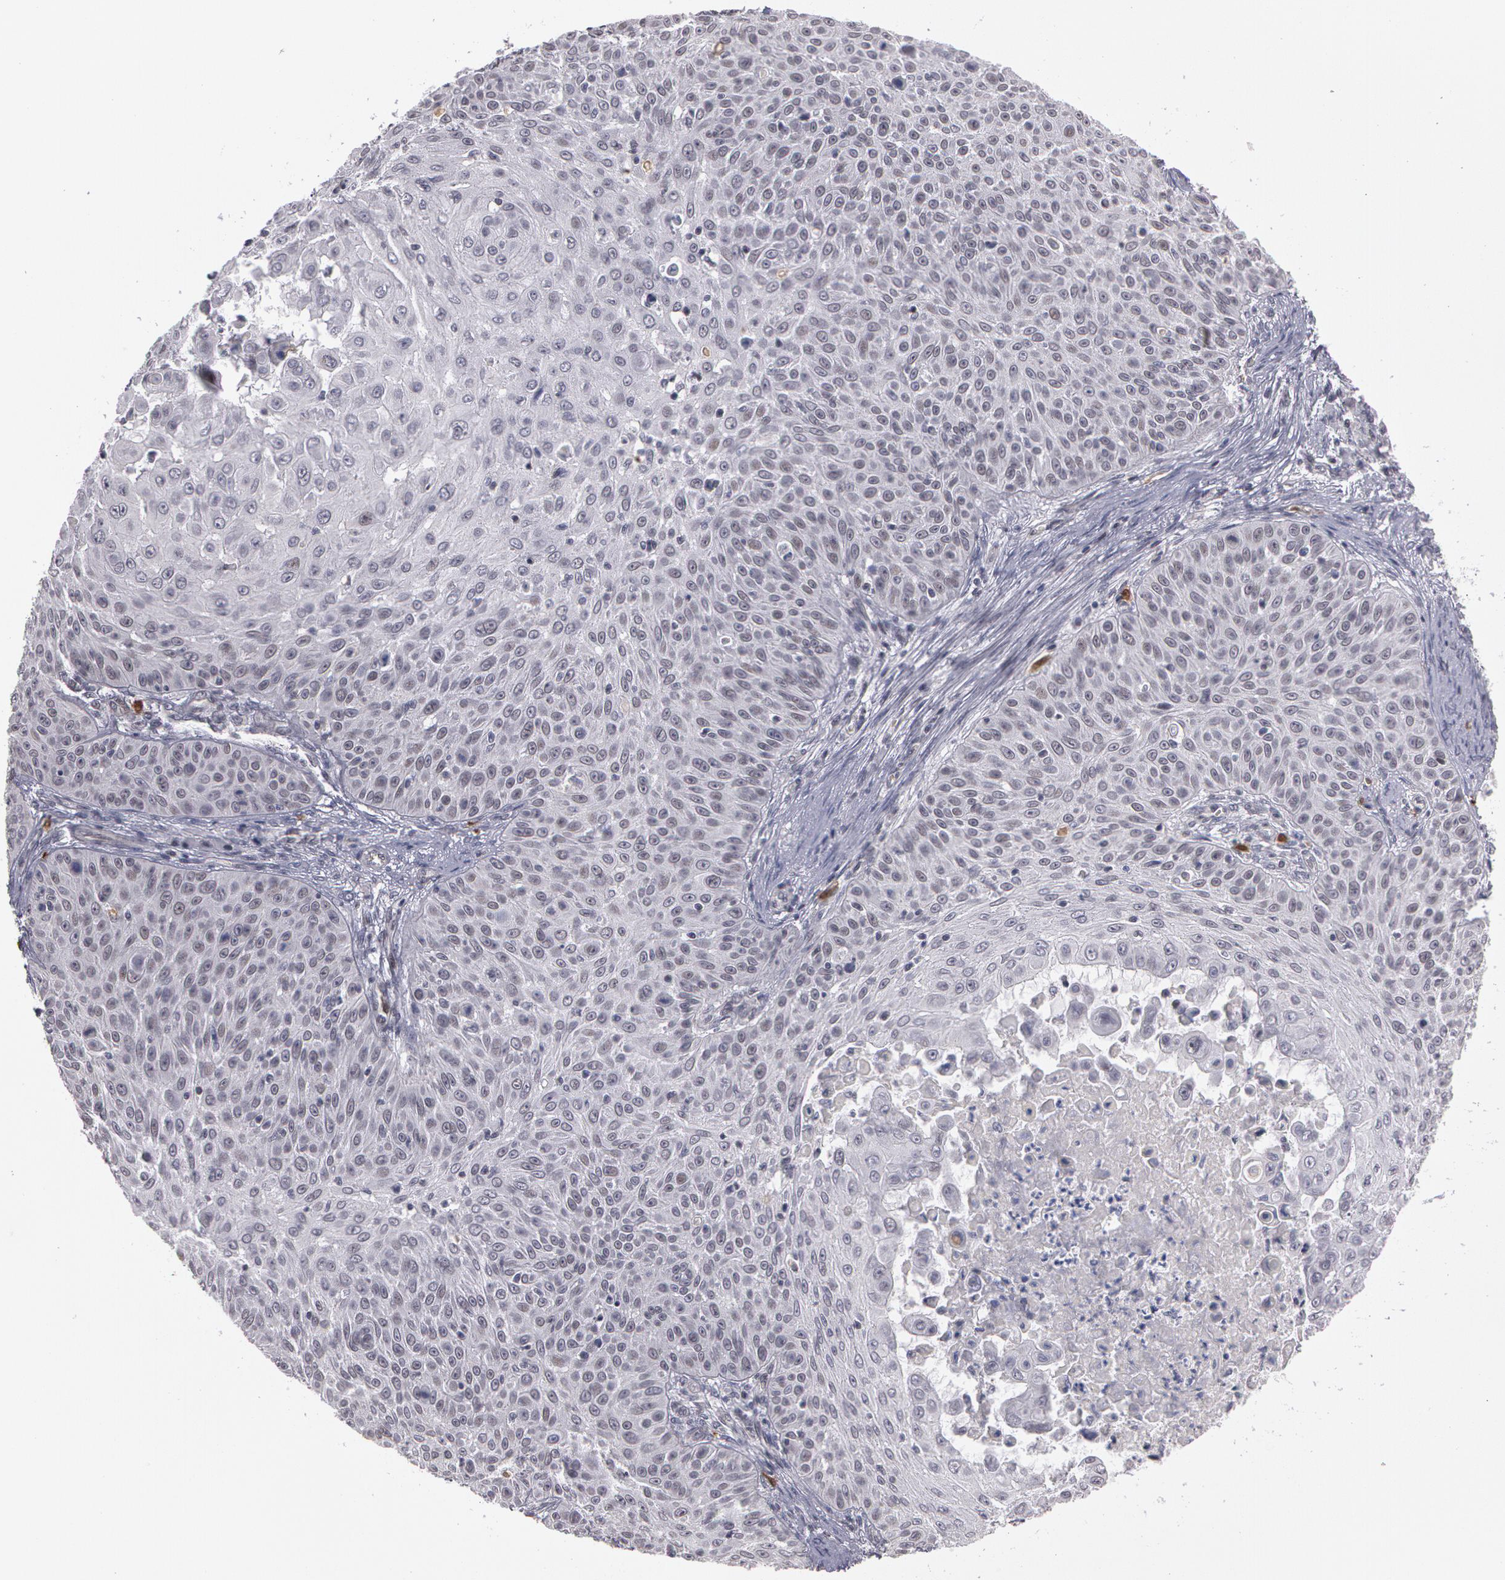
{"staining": {"intensity": "negative", "quantity": "none", "location": "none"}, "tissue": "skin cancer", "cell_type": "Tumor cells", "image_type": "cancer", "snomed": [{"axis": "morphology", "description": "Squamous cell carcinoma, NOS"}, {"axis": "topography", "description": "Skin"}], "caption": "A photomicrograph of human skin squamous cell carcinoma is negative for staining in tumor cells. (Stains: DAB (3,3'-diaminobenzidine) immunohistochemistry (IHC) with hematoxylin counter stain, Microscopy: brightfield microscopy at high magnification).", "gene": "PRICKLE1", "patient": {"sex": "male", "age": 82}}